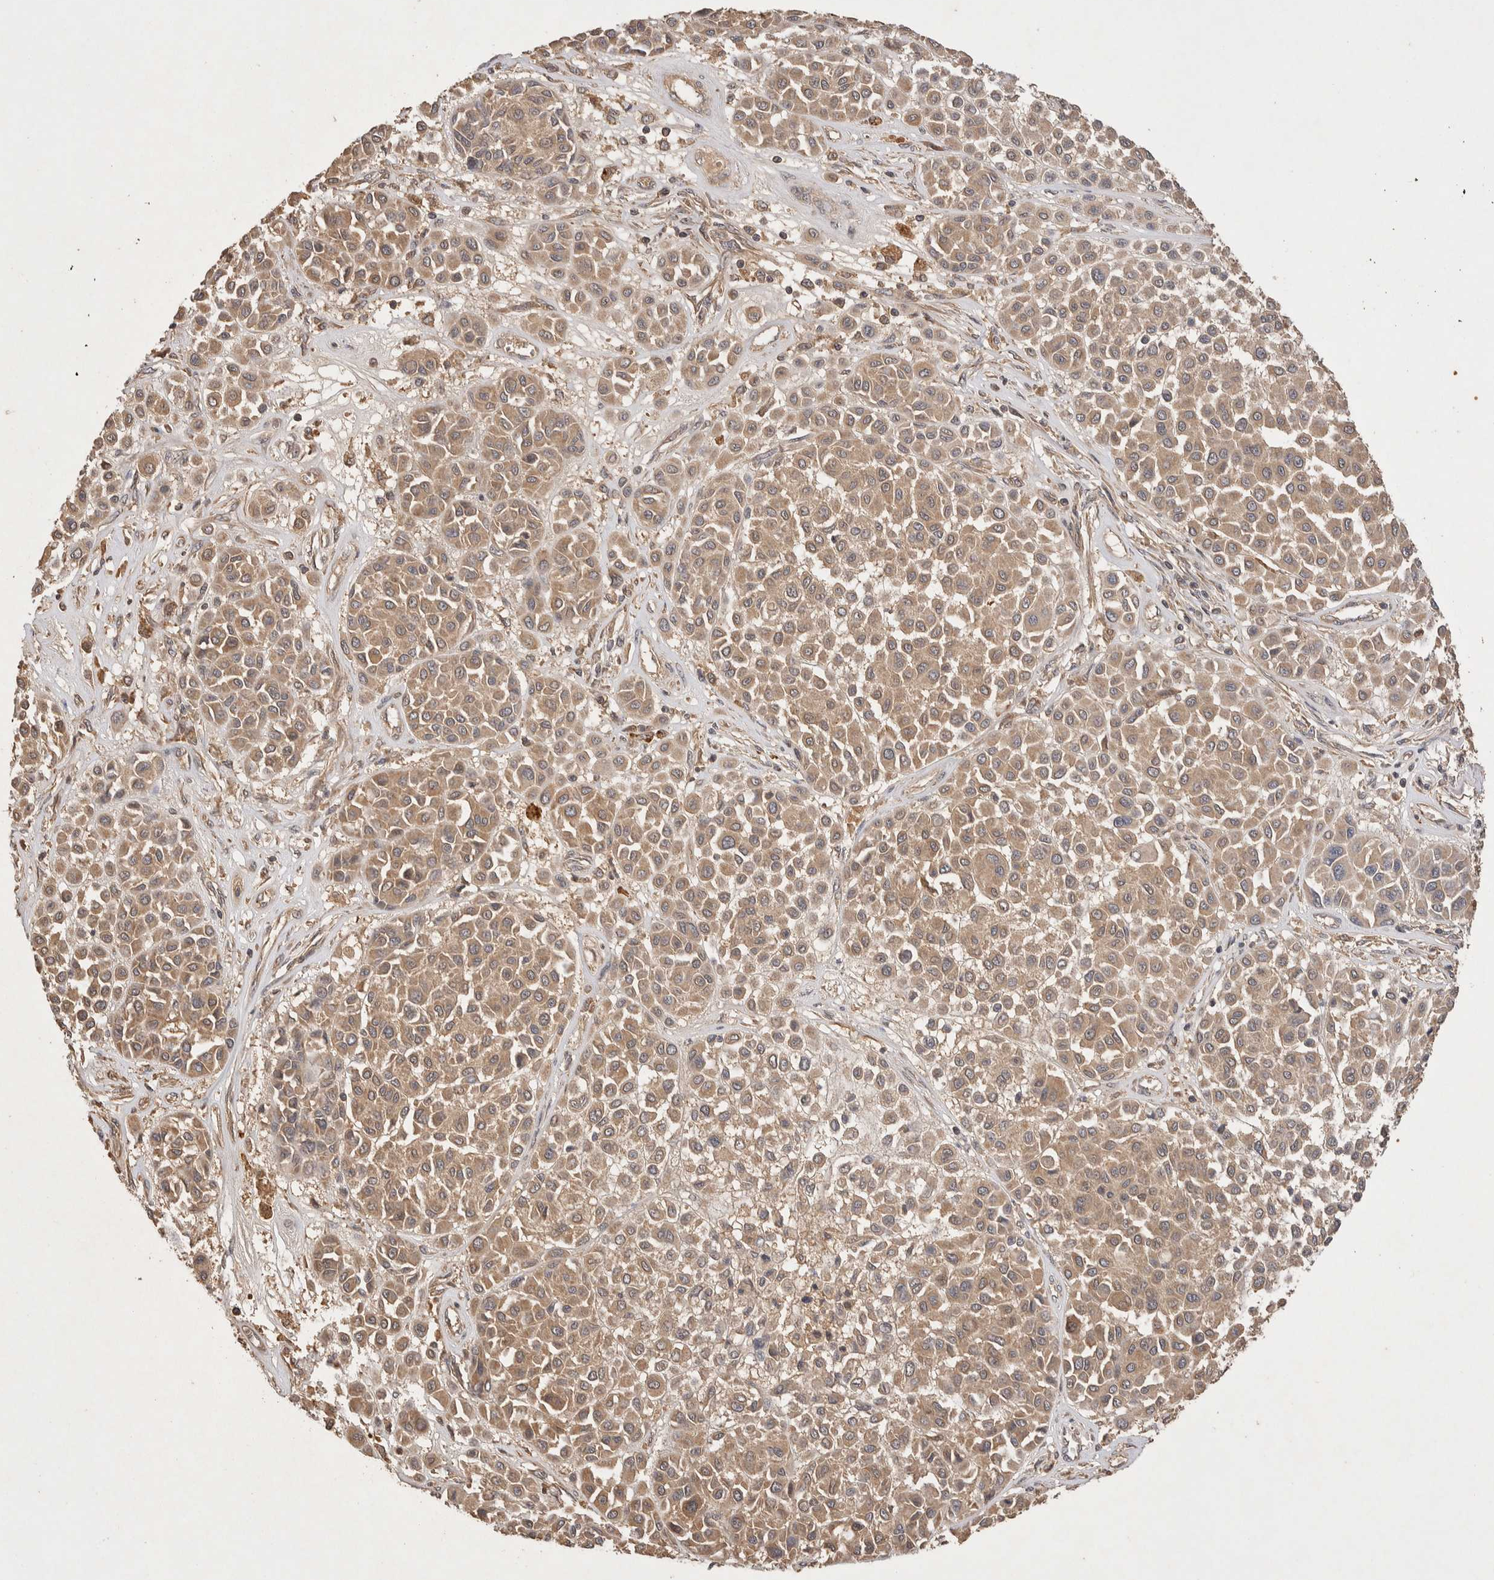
{"staining": {"intensity": "weak", "quantity": ">75%", "location": "cytoplasmic/membranous"}, "tissue": "melanoma", "cell_type": "Tumor cells", "image_type": "cancer", "snomed": [{"axis": "morphology", "description": "Malignant melanoma, Metastatic site"}, {"axis": "topography", "description": "Soft tissue"}], "caption": "DAB (3,3'-diaminobenzidine) immunohistochemical staining of human malignant melanoma (metastatic site) displays weak cytoplasmic/membranous protein expression in about >75% of tumor cells.", "gene": "NSMAF", "patient": {"sex": "male", "age": 41}}